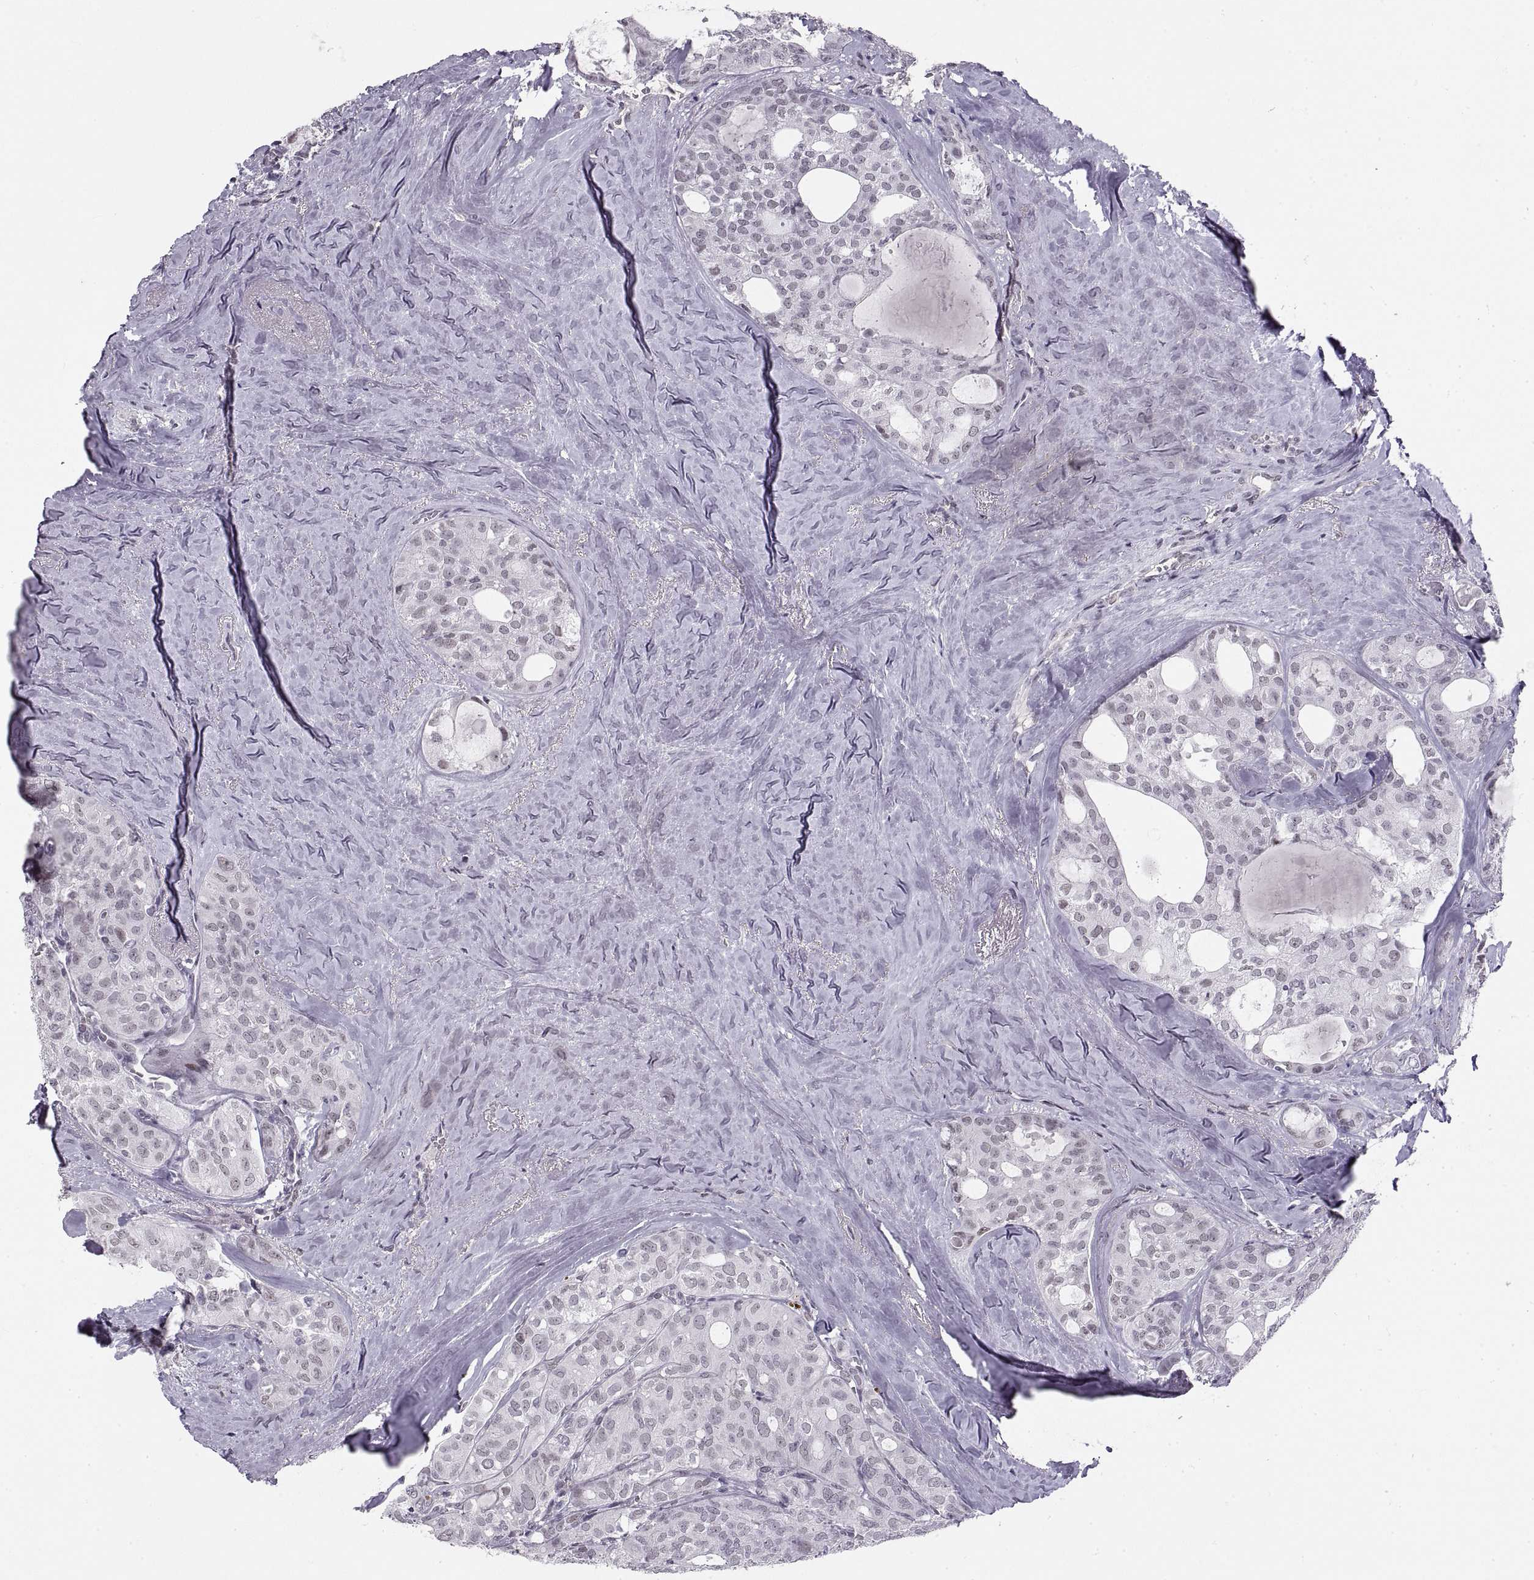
{"staining": {"intensity": "weak", "quantity": "<25%", "location": "nuclear"}, "tissue": "thyroid cancer", "cell_type": "Tumor cells", "image_type": "cancer", "snomed": [{"axis": "morphology", "description": "Follicular adenoma carcinoma, NOS"}, {"axis": "topography", "description": "Thyroid gland"}], "caption": "Protein analysis of follicular adenoma carcinoma (thyroid) reveals no significant positivity in tumor cells. The staining is performed using DAB (3,3'-diaminobenzidine) brown chromogen with nuclei counter-stained in using hematoxylin.", "gene": "NANOS3", "patient": {"sex": "male", "age": 75}}